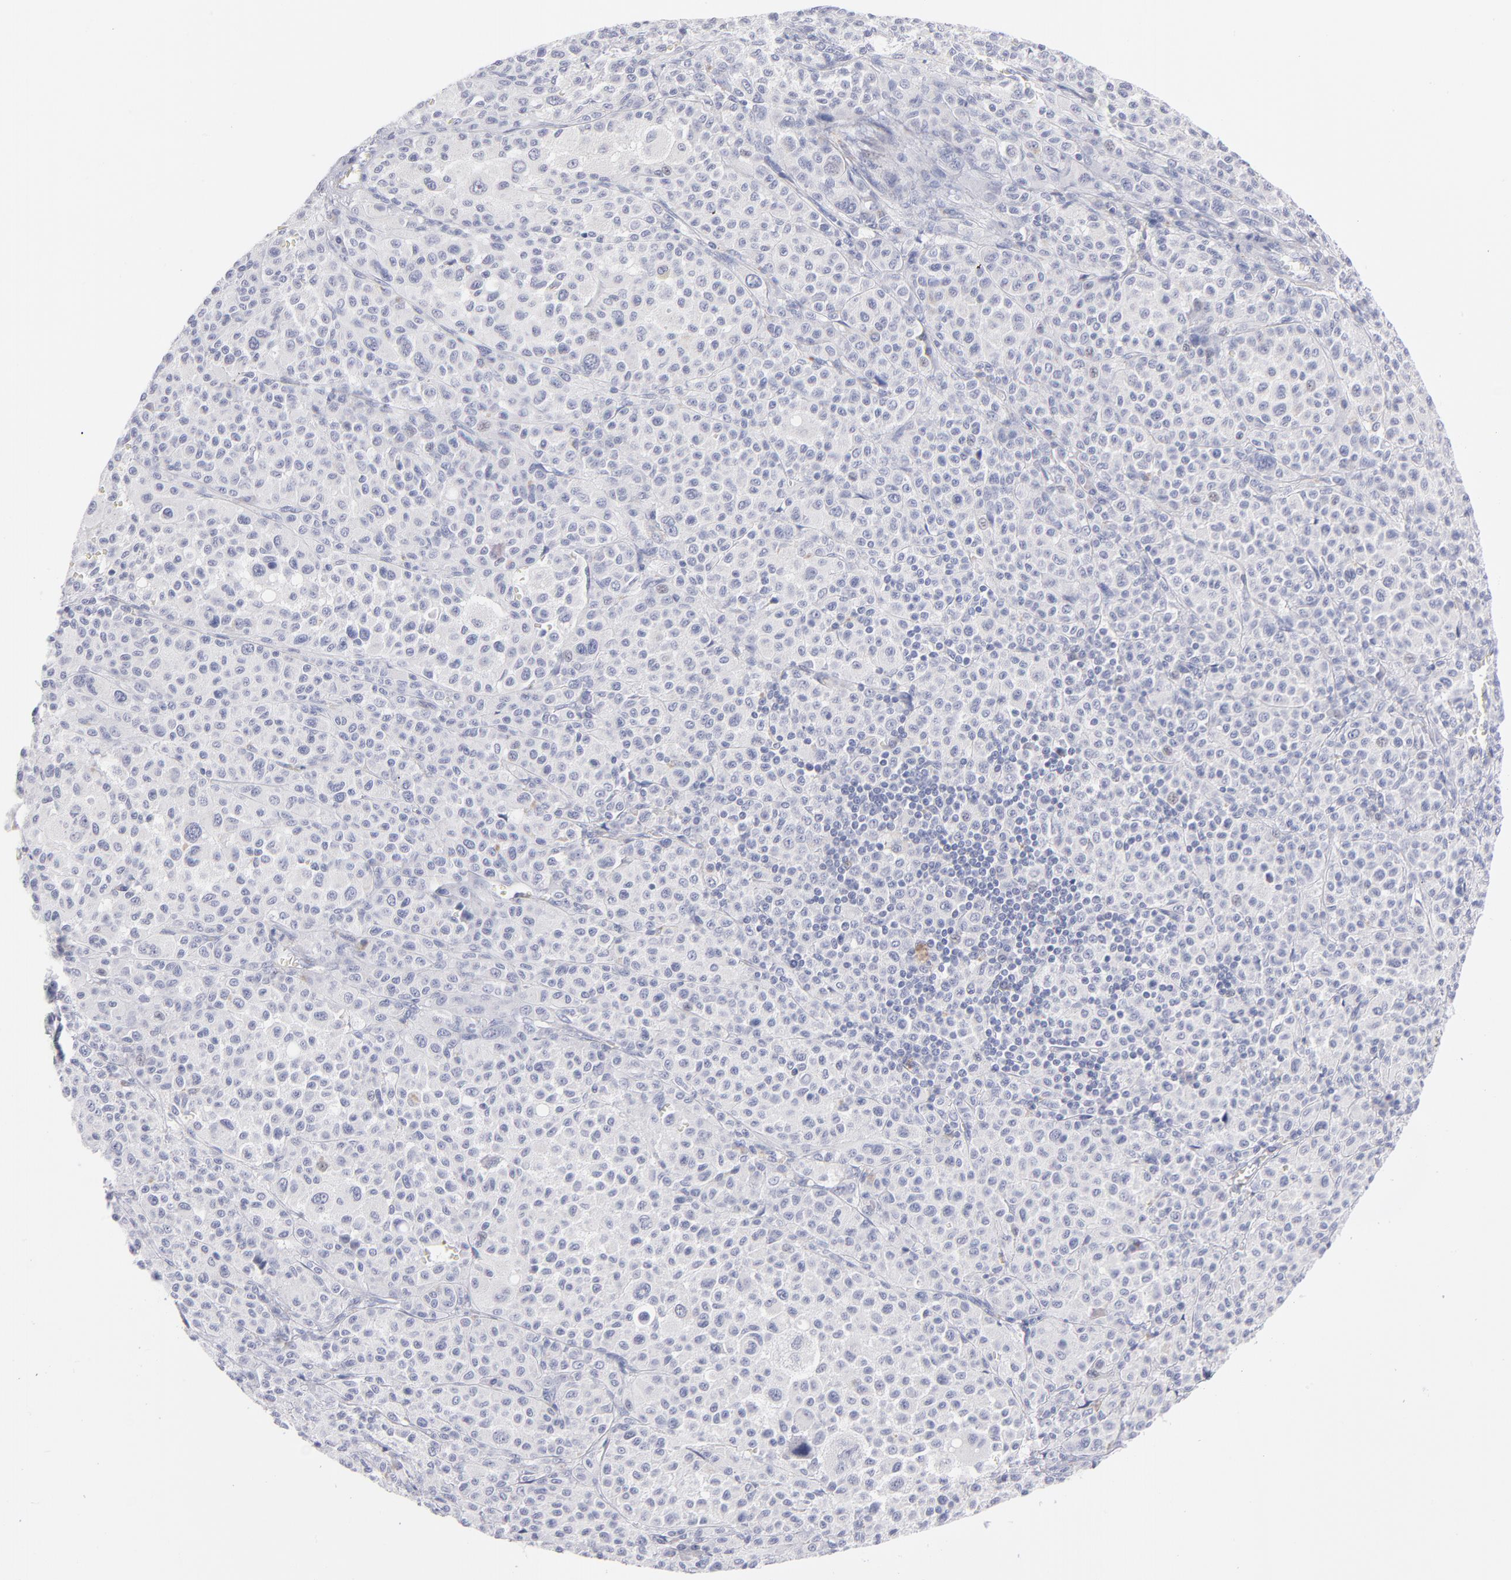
{"staining": {"intensity": "negative", "quantity": "none", "location": "none"}, "tissue": "melanoma", "cell_type": "Tumor cells", "image_type": "cancer", "snomed": [{"axis": "morphology", "description": "Malignant melanoma, Metastatic site"}, {"axis": "topography", "description": "Skin"}], "caption": "Immunohistochemistry of malignant melanoma (metastatic site) displays no expression in tumor cells. (DAB (3,3'-diaminobenzidine) immunohistochemistry visualized using brightfield microscopy, high magnification).", "gene": "MTHFD2", "patient": {"sex": "female", "age": 74}}